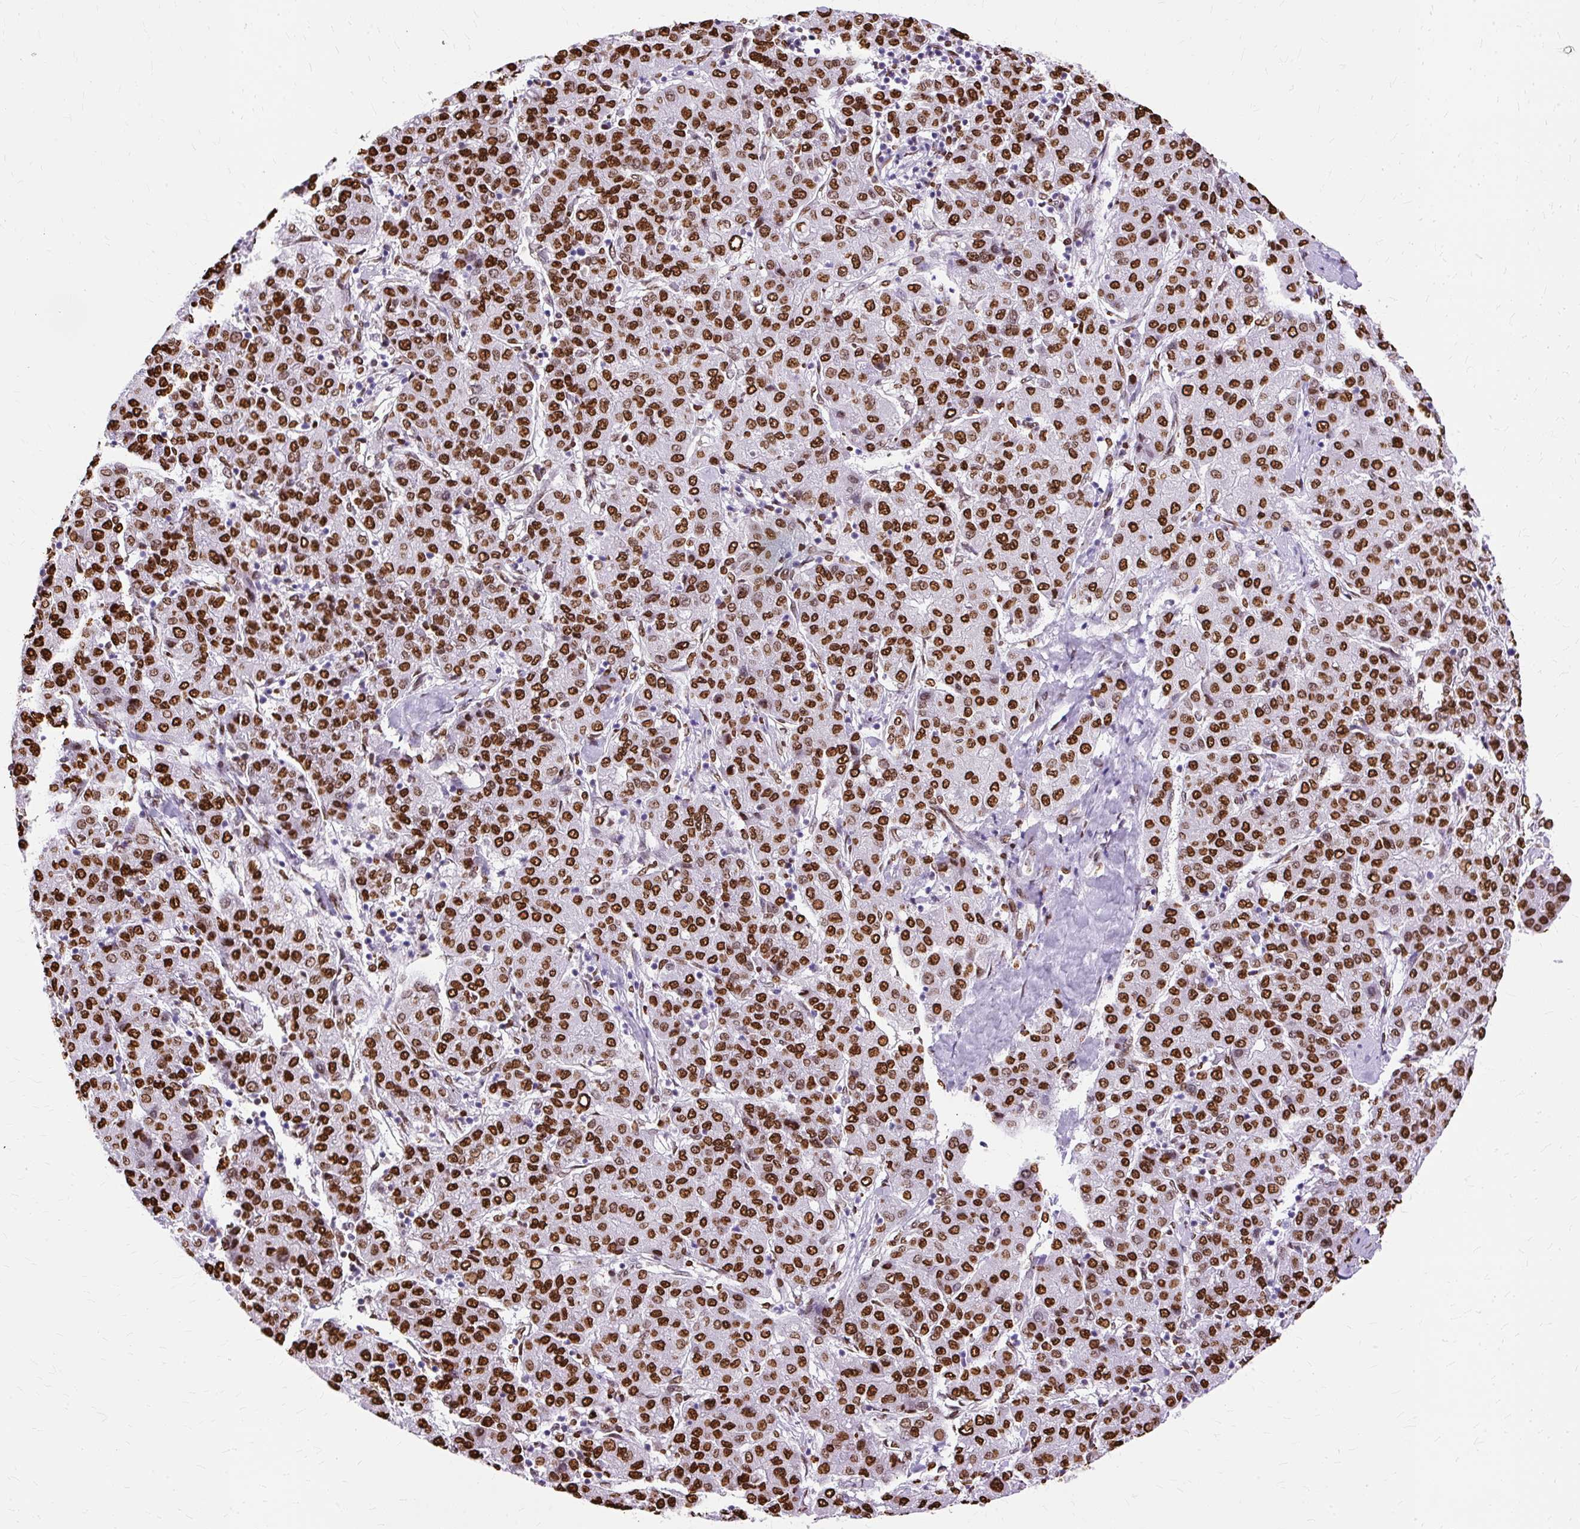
{"staining": {"intensity": "strong", "quantity": ">75%", "location": "nuclear"}, "tissue": "liver cancer", "cell_type": "Tumor cells", "image_type": "cancer", "snomed": [{"axis": "morphology", "description": "Carcinoma, Hepatocellular, NOS"}, {"axis": "topography", "description": "Liver"}], "caption": "Liver cancer was stained to show a protein in brown. There is high levels of strong nuclear staining in about >75% of tumor cells.", "gene": "TMEM184C", "patient": {"sex": "male", "age": 65}}